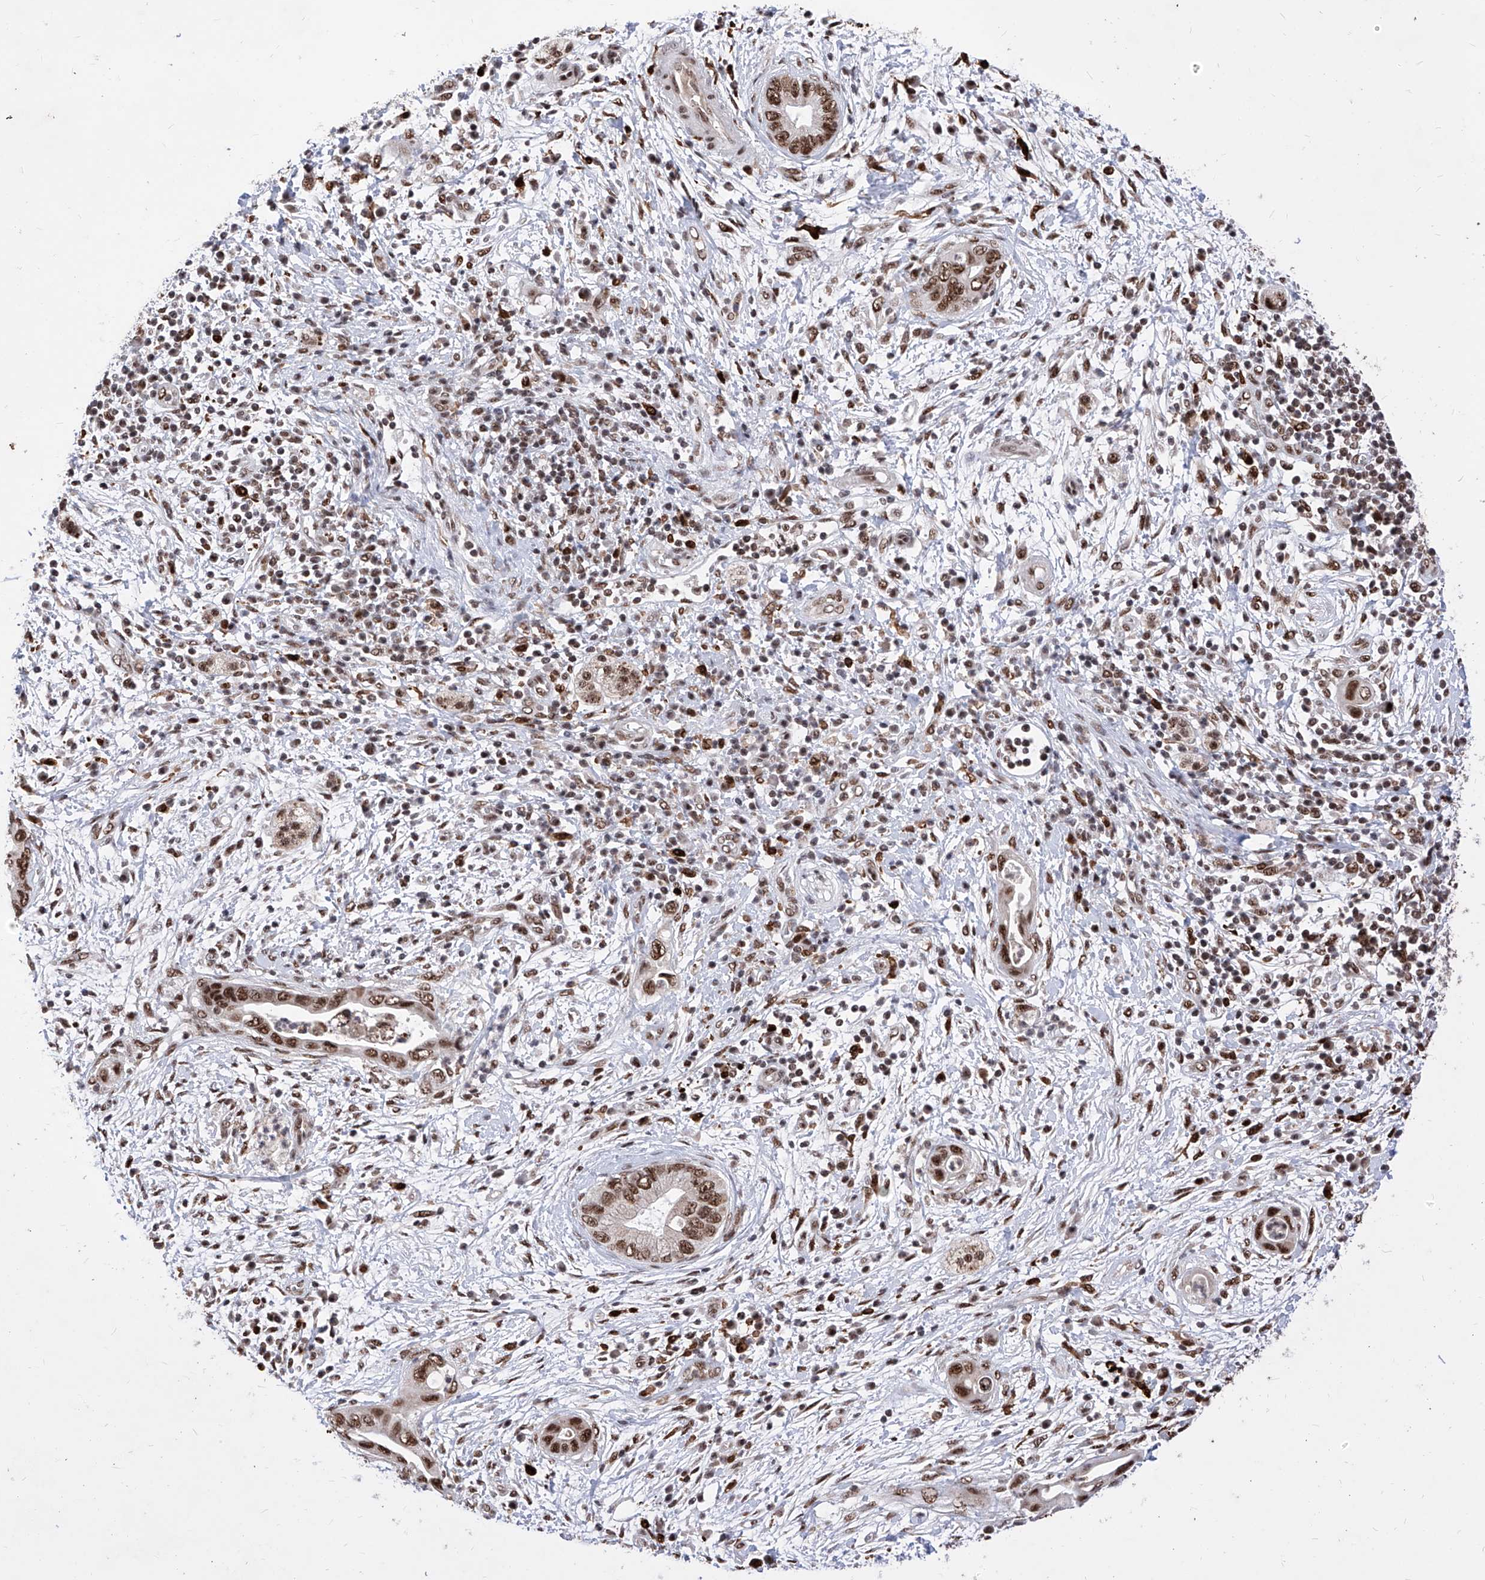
{"staining": {"intensity": "strong", "quantity": ">75%", "location": "nuclear"}, "tissue": "pancreatic cancer", "cell_type": "Tumor cells", "image_type": "cancer", "snomed": [{"axis": "morphology", "description": "Adenocarcinoma, NOS"}, {"axis": "topography", "description": "Pancreas"}], "caption": "Immunohistochemistry (IHC) photomicrograph of neoplastic tissue: human adenocarcinoma (pancreatic) stained using immunohistochemistry (IHC) demonstrates high levels of strong protein expression localized specifically in the nuclear of tumor cells, appearing as a nuclear brown color.", "gene": "PHF5A", "patient": {"sex": "male", "age": 75}}